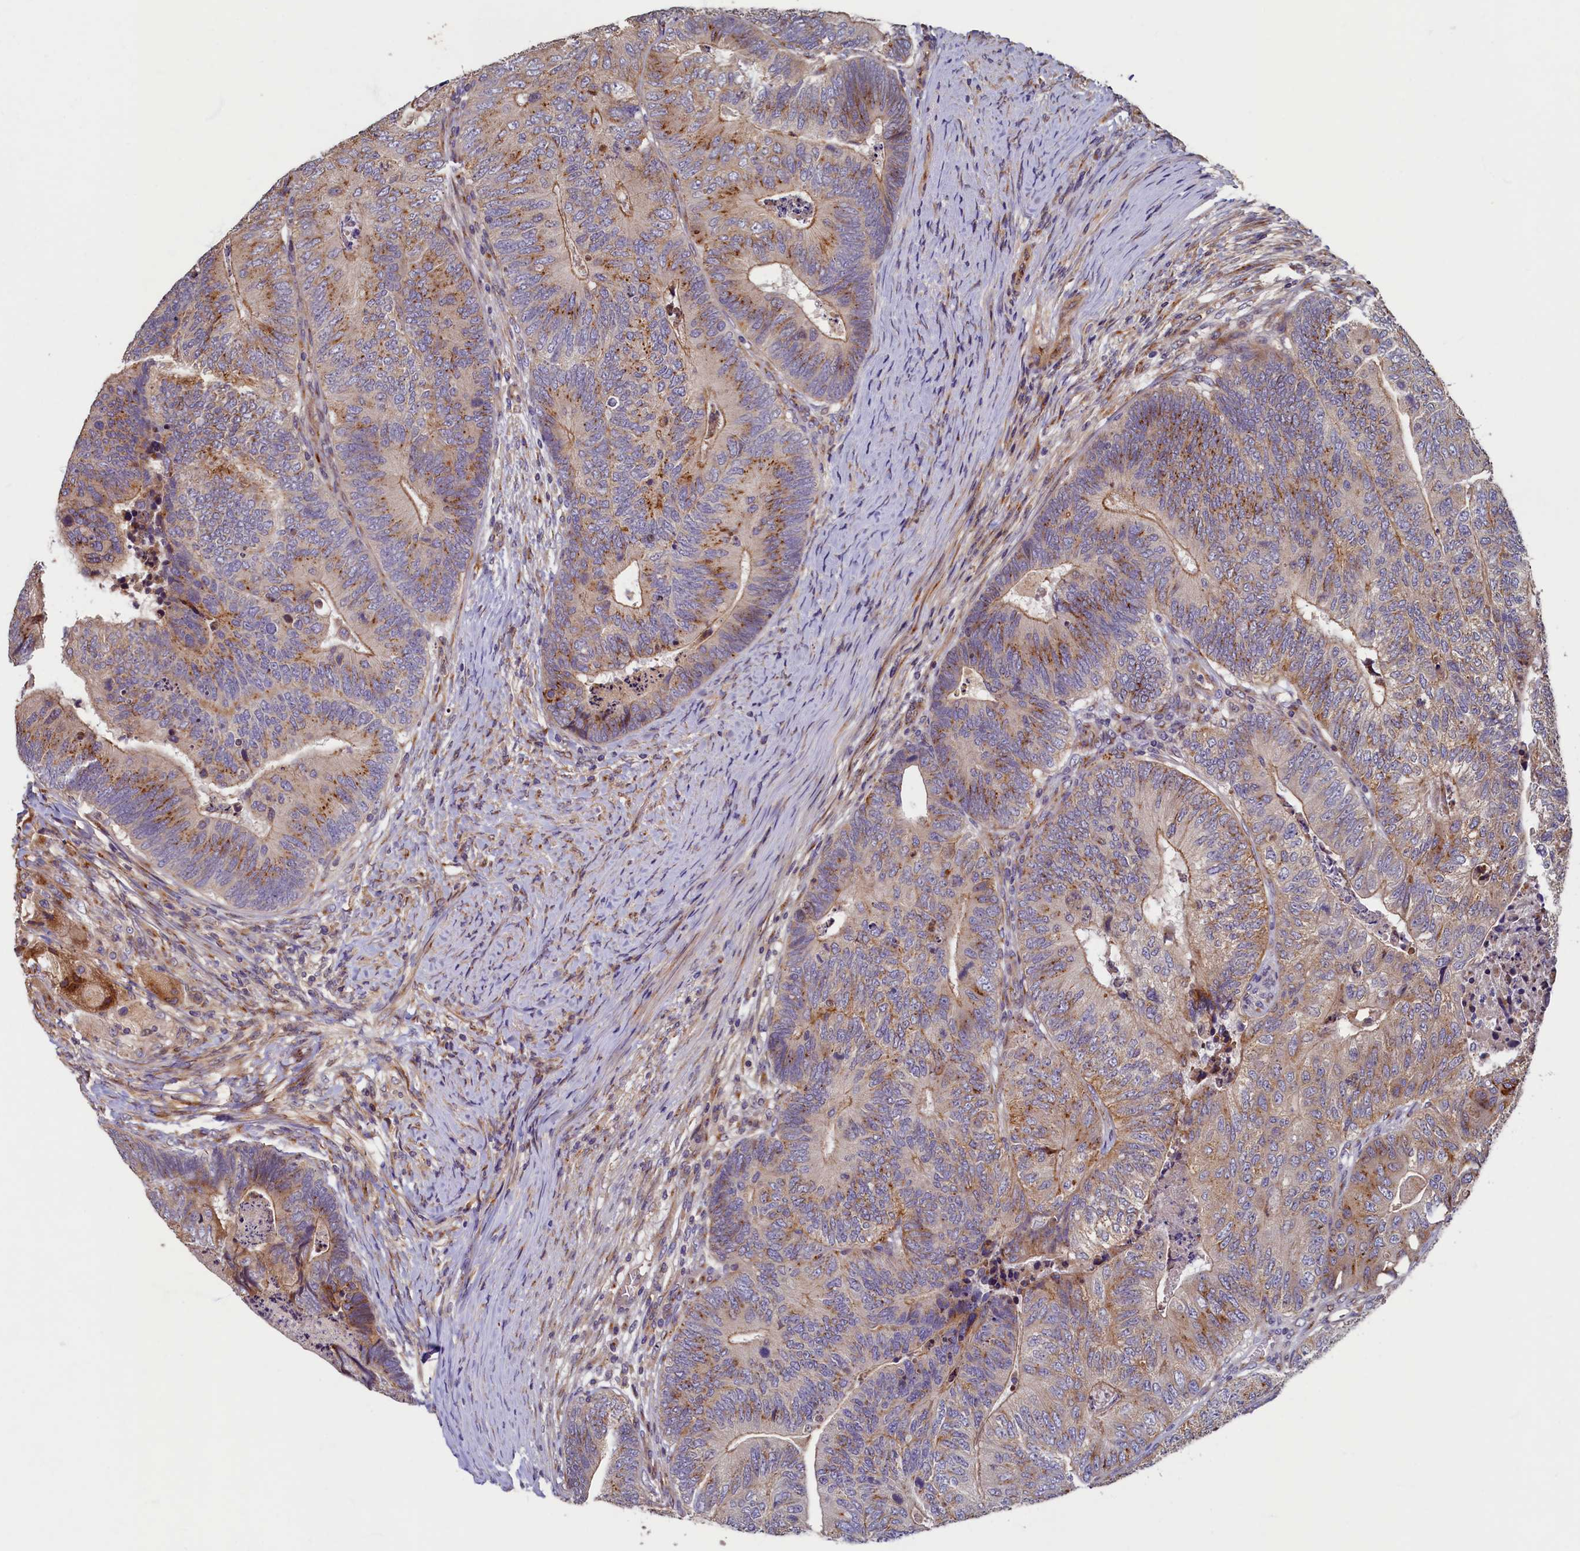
{"staining": {"intensity": "moderate", "quantity": "25%-75%", "location": "cytoplasmic/membranous"}, "tissue": "colorectal cancer", "cell_type": "Tumor cells", "image_type": "cancer", "snomed": [{"axis": "morphology", "description": "Adenocarcinoma, NOS"}, {"axis": "topography", "description": "Colon"}], "caption": "Immunohistochemistry histopathology image of human colorectal cancer stained for a protein (brown), which reveals medium levels of moderate cytoplasmic/membranous expression in about 25%-75% of tumor cells.", "gene": "TMEM181", "patient": {"sex": "female", "age": 67}}